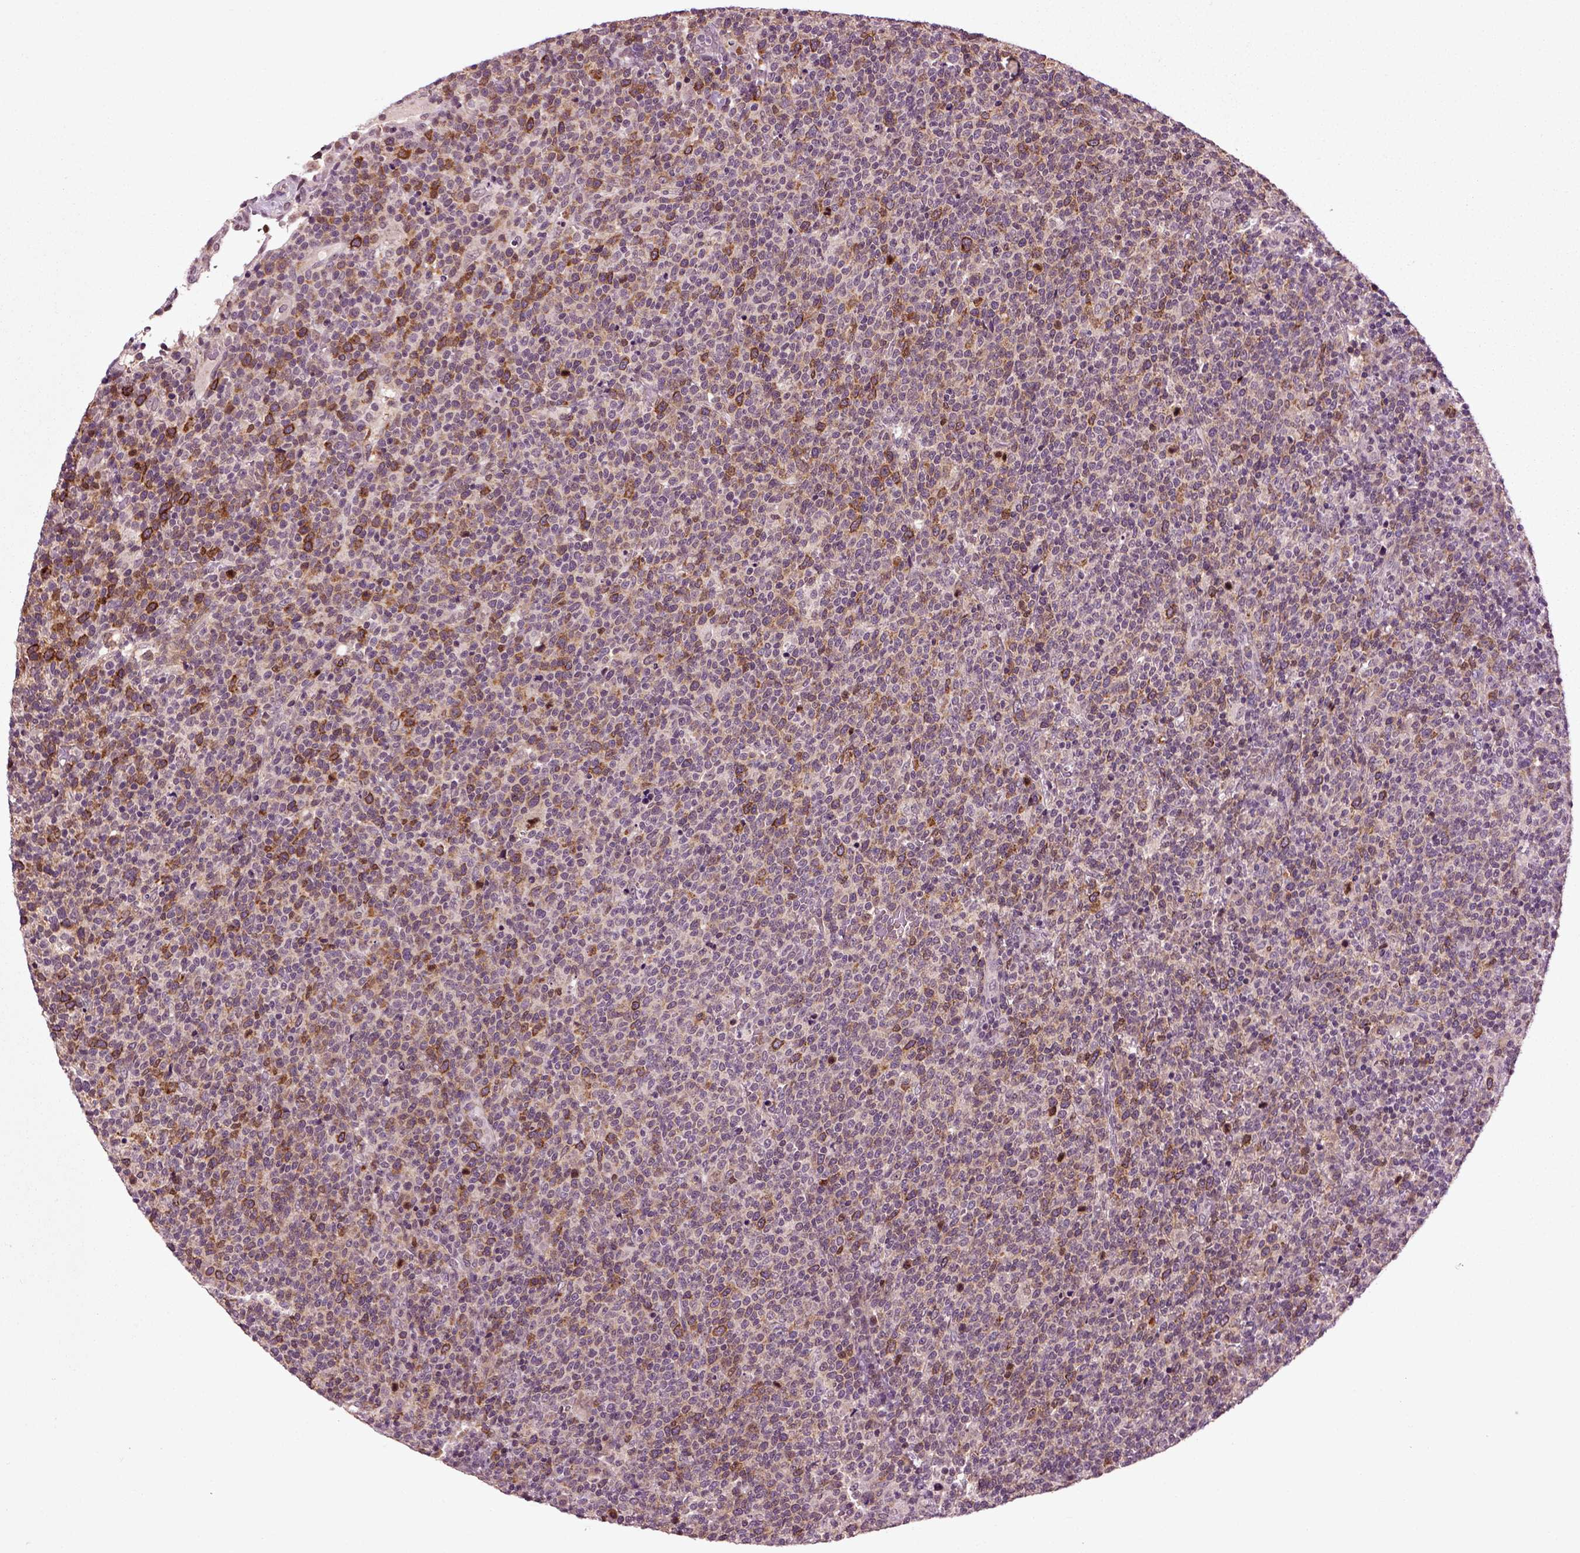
{"staining": {"intensity": "negative", "quantity": "none", "location": "none"}, "tissue": "lymphoma", "cell_type": "Tumor cells", "image_type": "cancer", "snomed": [{"axis": "morphology", "description": "Malignant lymphoma, non-Hodgkin's type, High grade"}, {"axis": "topography", "description": "Lymph node"}], "caption": "The IHC image has no significant staining in tumor cells of lymphoma tissue.", "gene": "KNSTRN", "patient": {"sex": "male", "age": 61}}